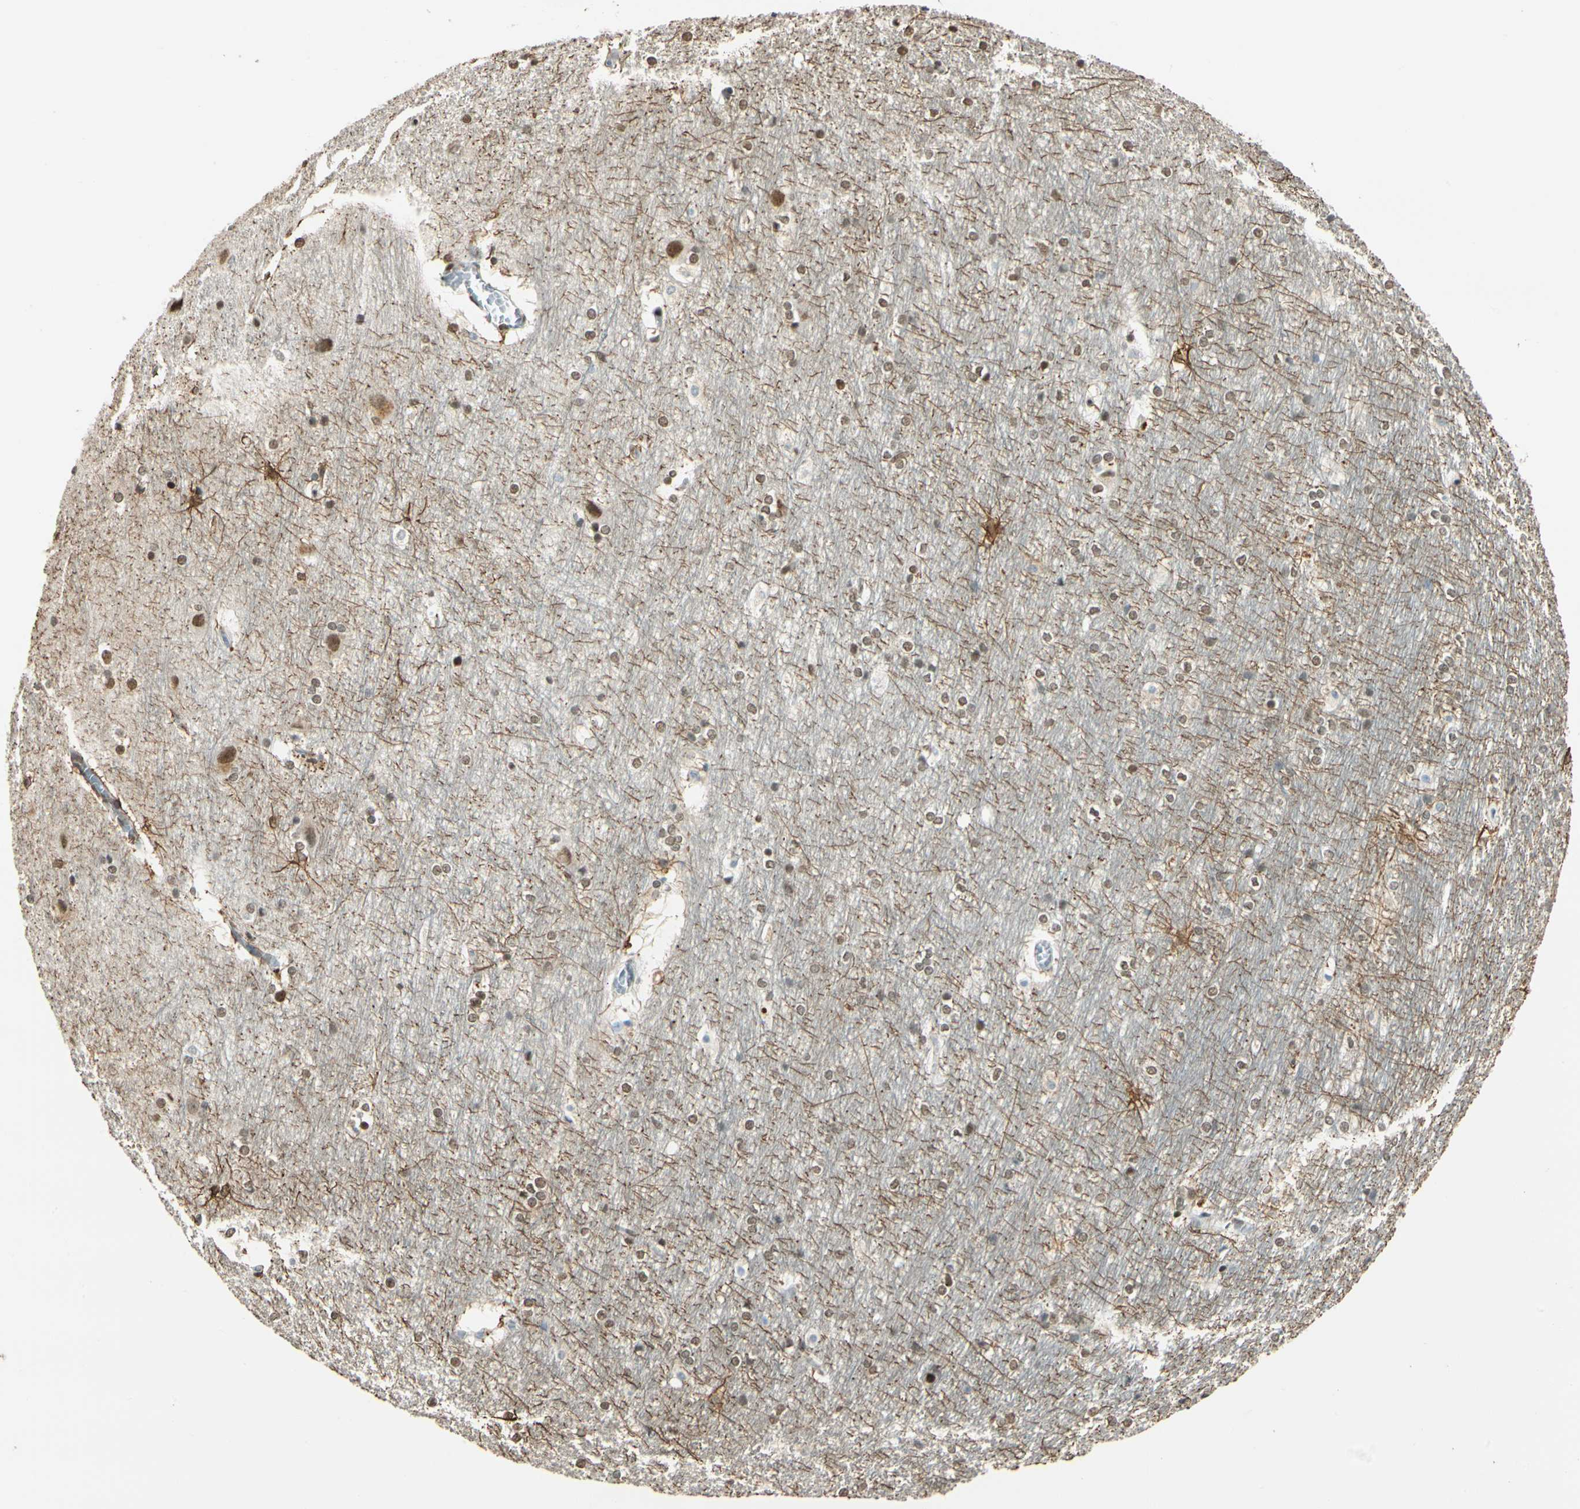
{"staining": {"intensity": "moderate", "quantity": ">75%", "location": "cytoplasmic/membranous,nuclear"}, "tissue": "hippocampus", "cell_type": "Glial cells", "image_type": "normal", "snomed": [{"axis": "morphology", "description": "Normal tissue, NOS"}, {"axis": "topography", "description": "Hippocampus"}], "caption": "About >75% of glial cells in unremarkable human hippocampus exhibit moderate cytoplasmic/membranous,nuclear protein positivity as visualized by brown immunohistochemical staining.", "gene": "FANCG", "patient": {"sex": "female", "age": 19}}